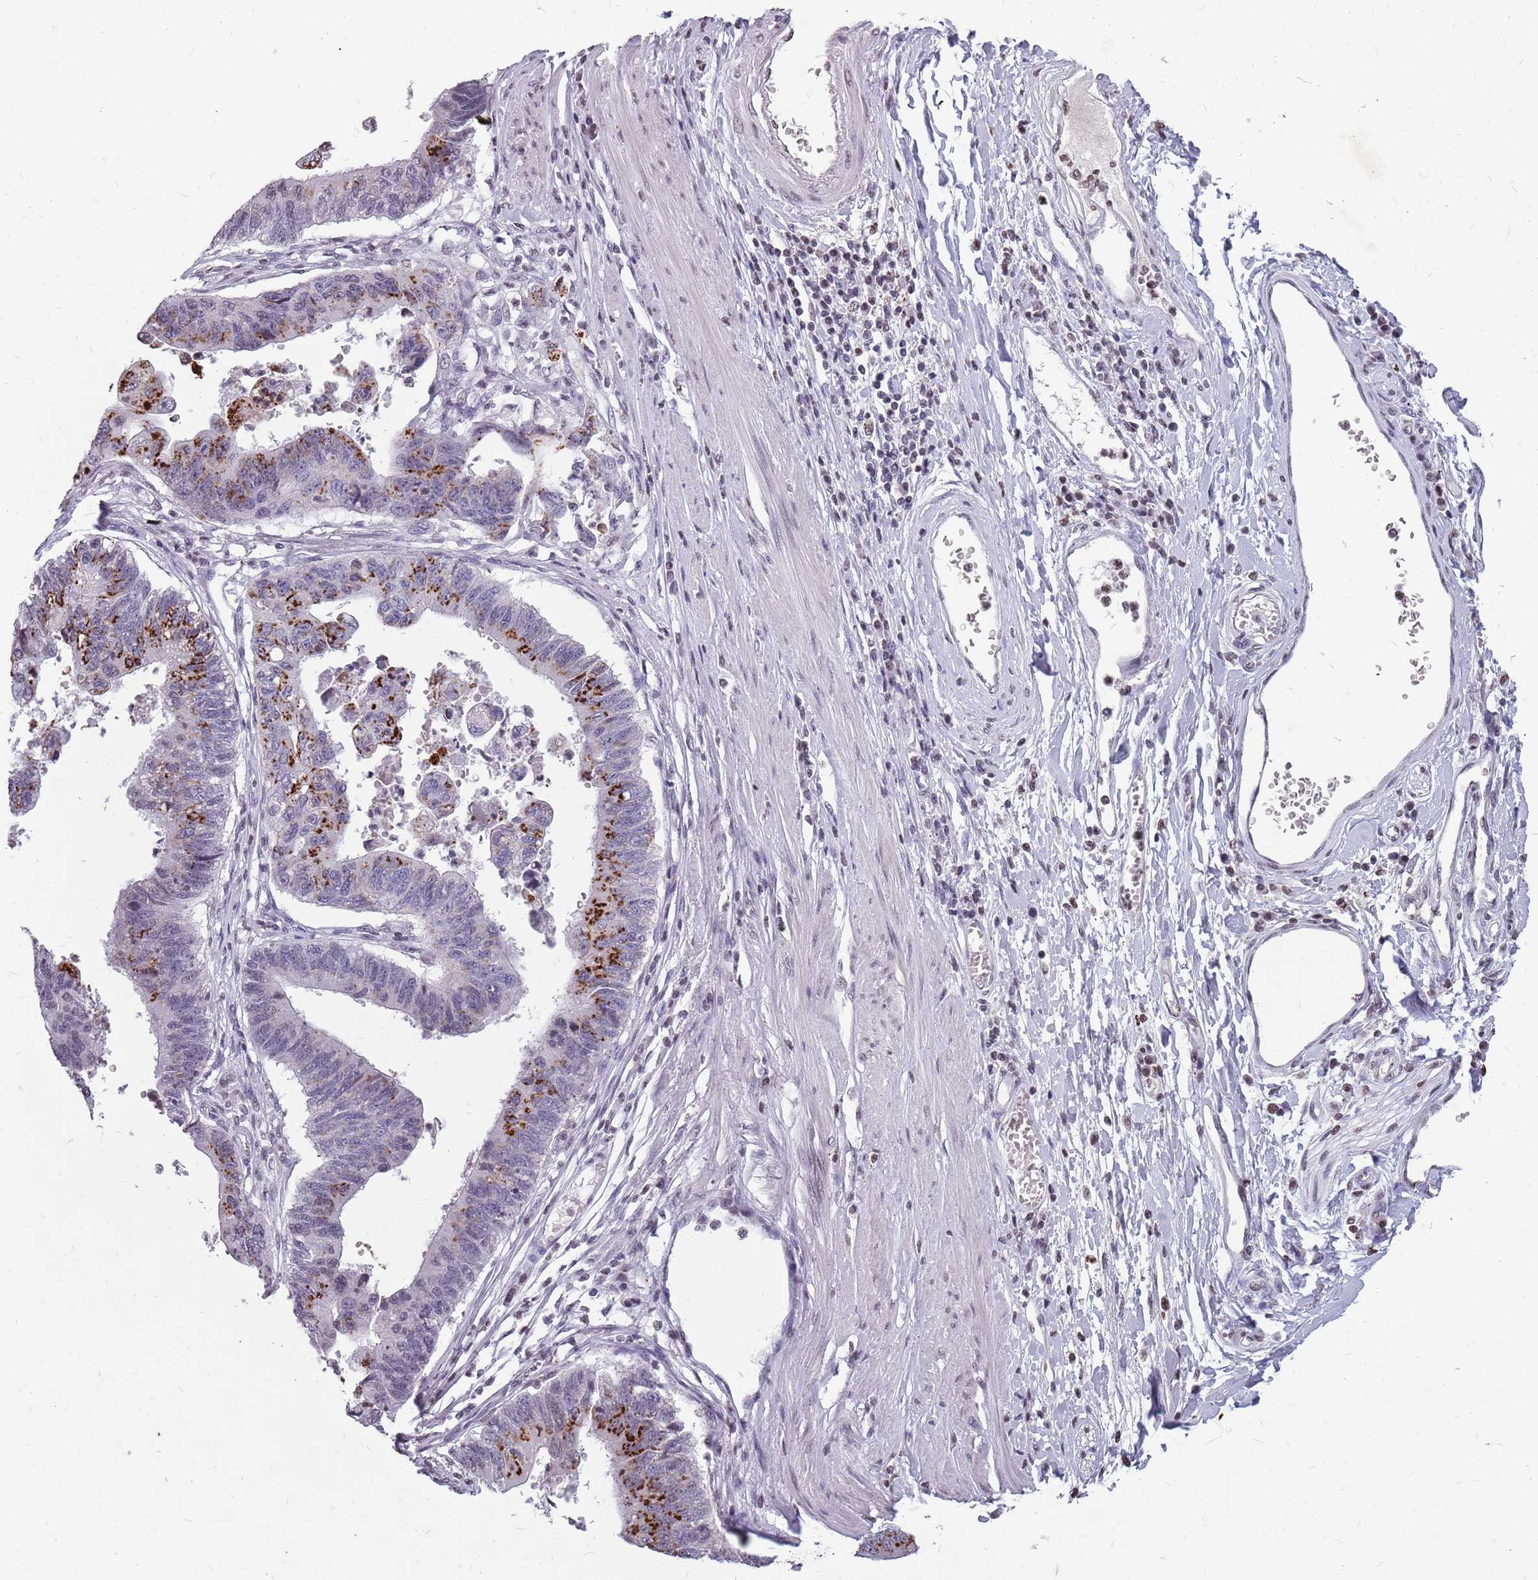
{"staining": {"intensity": "strong", "quantity": "25%-75%", "location": "cytoplasmic/membranous"}, "tissue": "stomach cancer", "cell_type": "Tumor cells", "image_type": "cancer", "snomed": [{"axis": "morphology", "description": "Adenocarcinoma, NOS"}, {"axis": "topography", "description": "Stomach"}], "caption": "Human stomach adenocarcinoma stained for a protein (brown) exhibits strong cytoplasmic/membranous positive positivity in about 25%-75% of tumor cells.", "gene": "NEK6", "patient": {"sex": "male", "age": 59}}